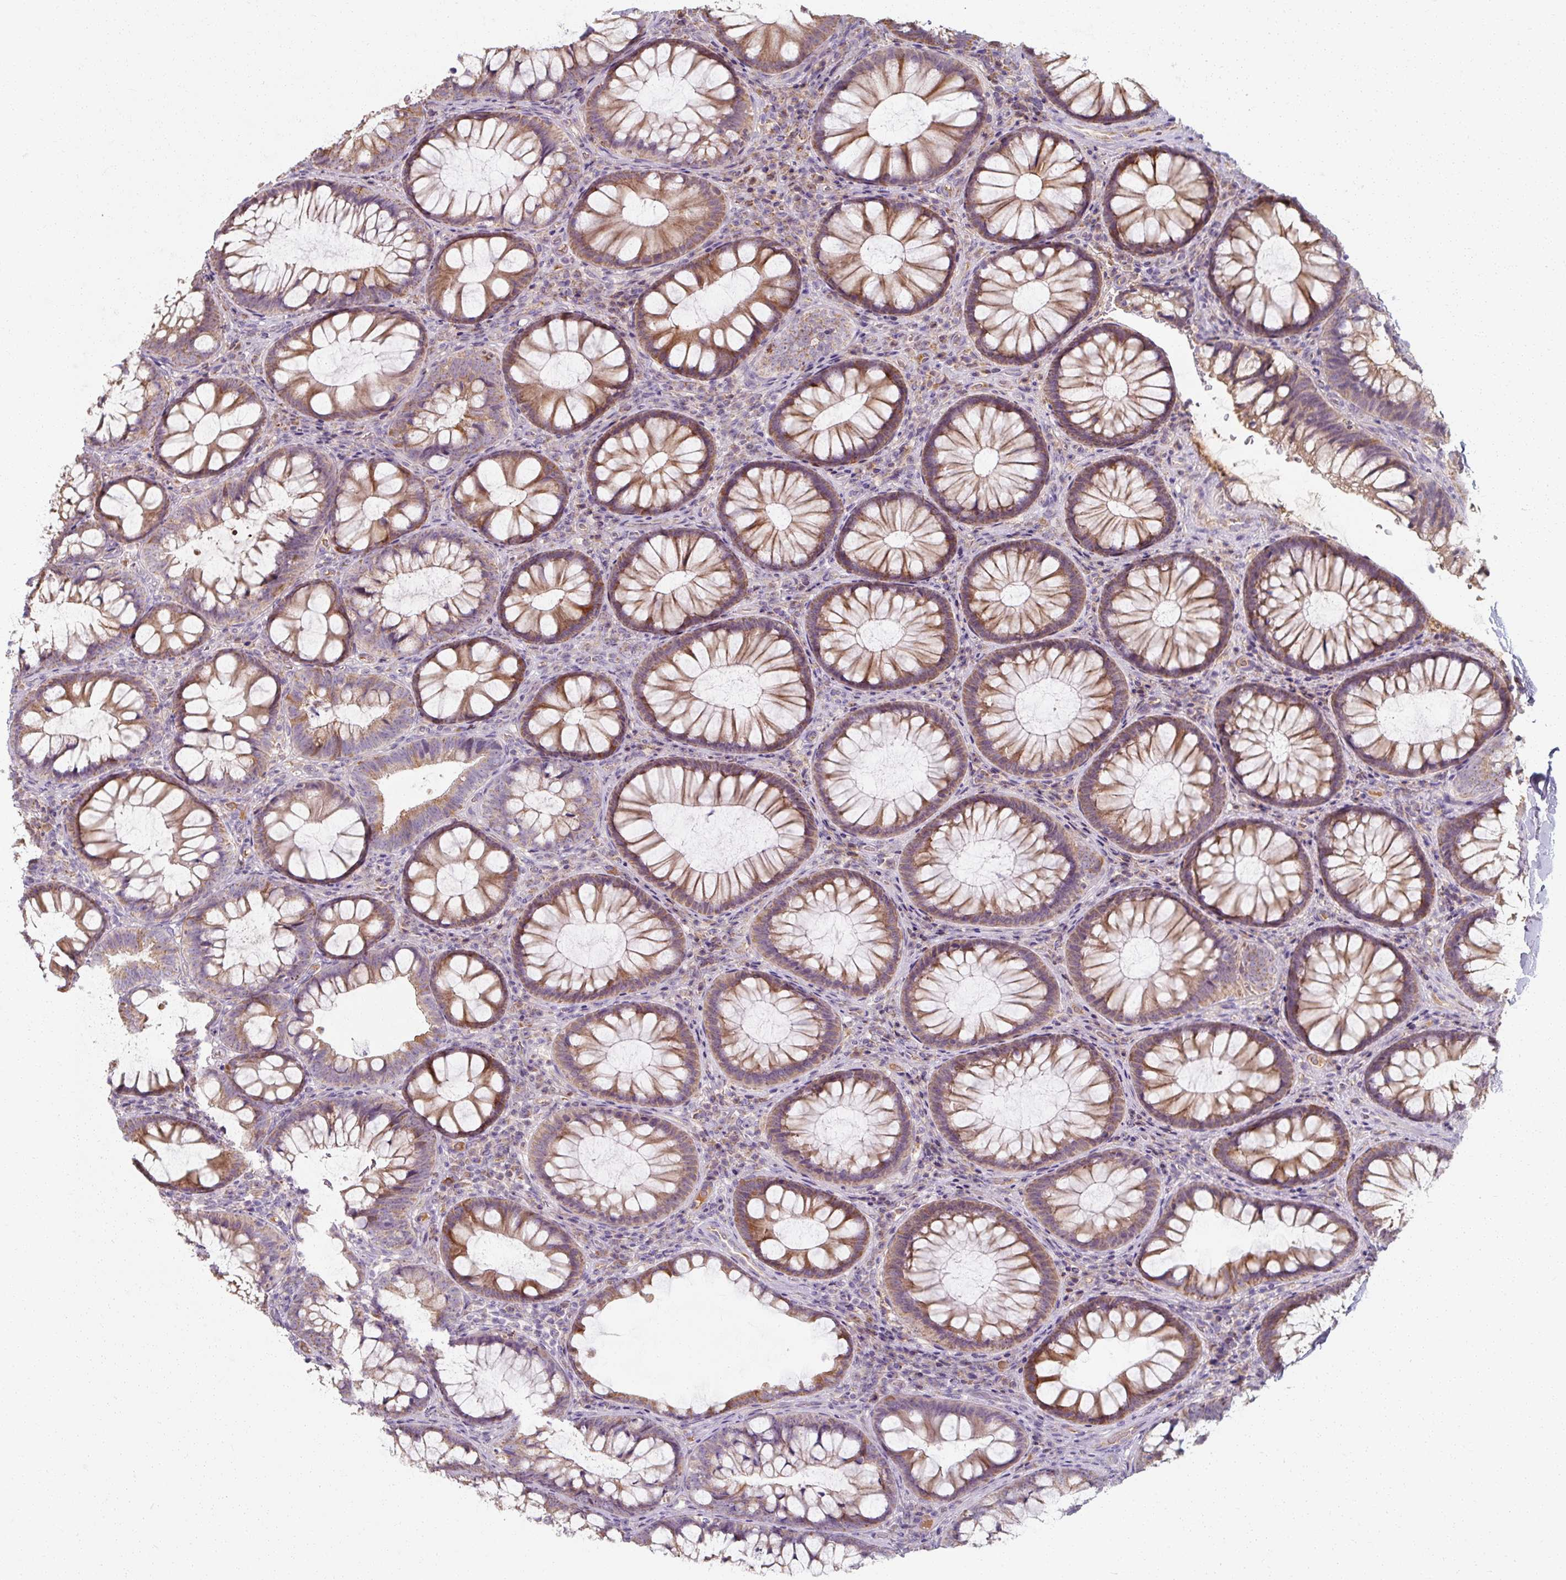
{"staining": {"intensity": "negative", "quantity": "none", "location": "none"}, "tissue": "colon", "cell_type": "Endothelial cells", "image_type": "normal", "snomed": [{"axis": "morphology", "description": "Normal tissue, NOS"}, {"axis": "morphology", "description": "Adenoma, NOS"}, {"axis": "topography", "description": "Soft tissue"}, {"axis": "topography", "description": "Colon"}], "caption": "DAB immunohistochemical staining of benign human colon displays no significant positivity in endothelial cells.", "gene": "TSEN54", "patient": {"sex": "male", "age": 47}}